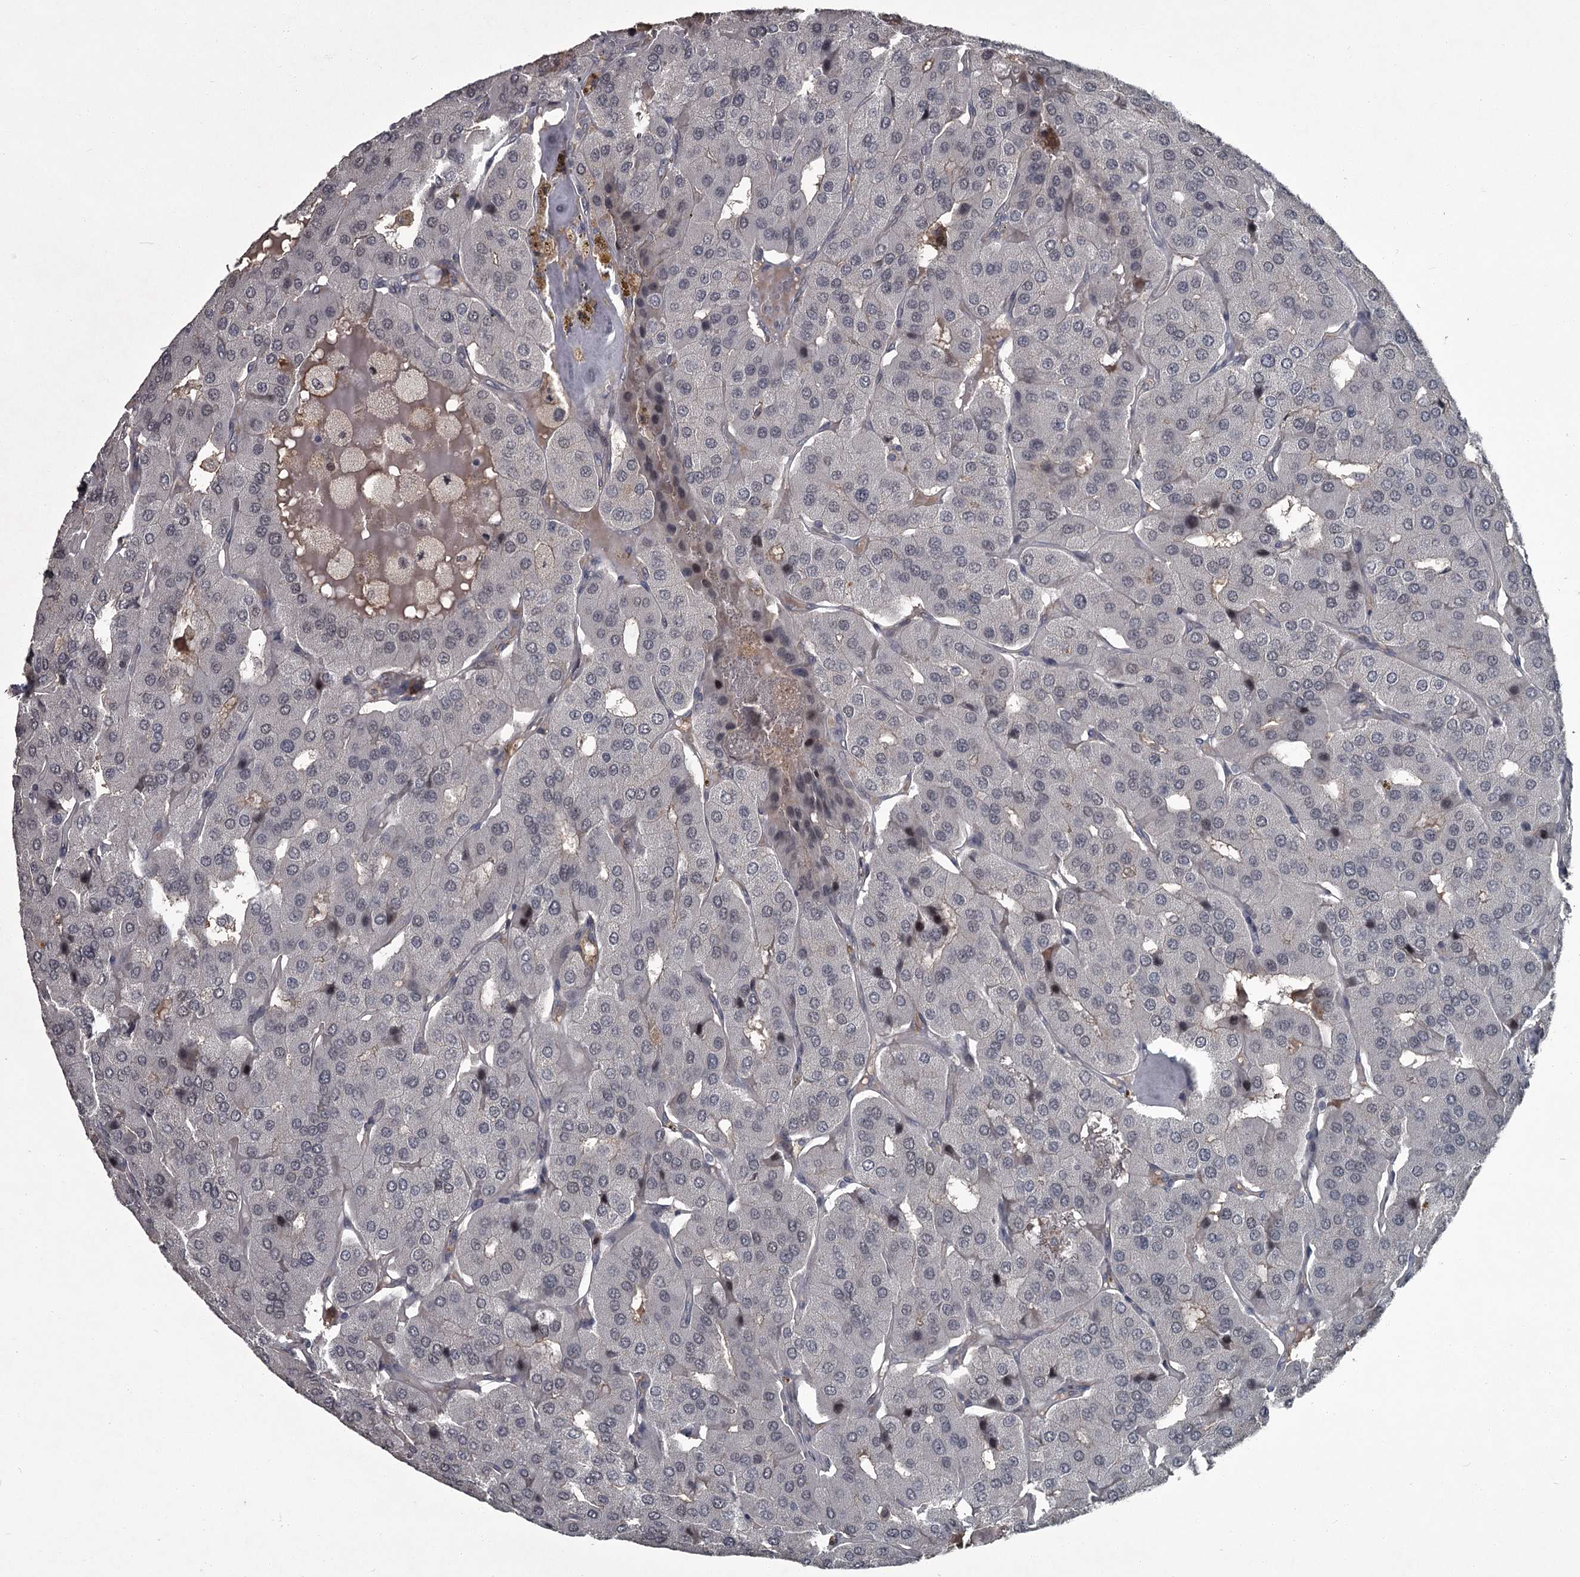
{"staining": {"intensity": "negative", "quantity": "none", "location": "none"}, "tissue": "parathyroid gland", "cell_type": "Glandular cells", "image_type": "normal", "snomed": [{"axis": "morphology", "description": "Normal tissue, NOS"}, {"axis": "morphology", "description": "Adenoma, NOS"}, {"axis": "topography", "description": "Parathyroid gland"}], "caption": "DAB (3,3'-diaminobenzidine) immunohistochemical staining of benign human parathyroid gland exhibits no significant staining in glandular cells.", "gene": "FLVCR2", "patient": {"sex": "female", "age": 86}}